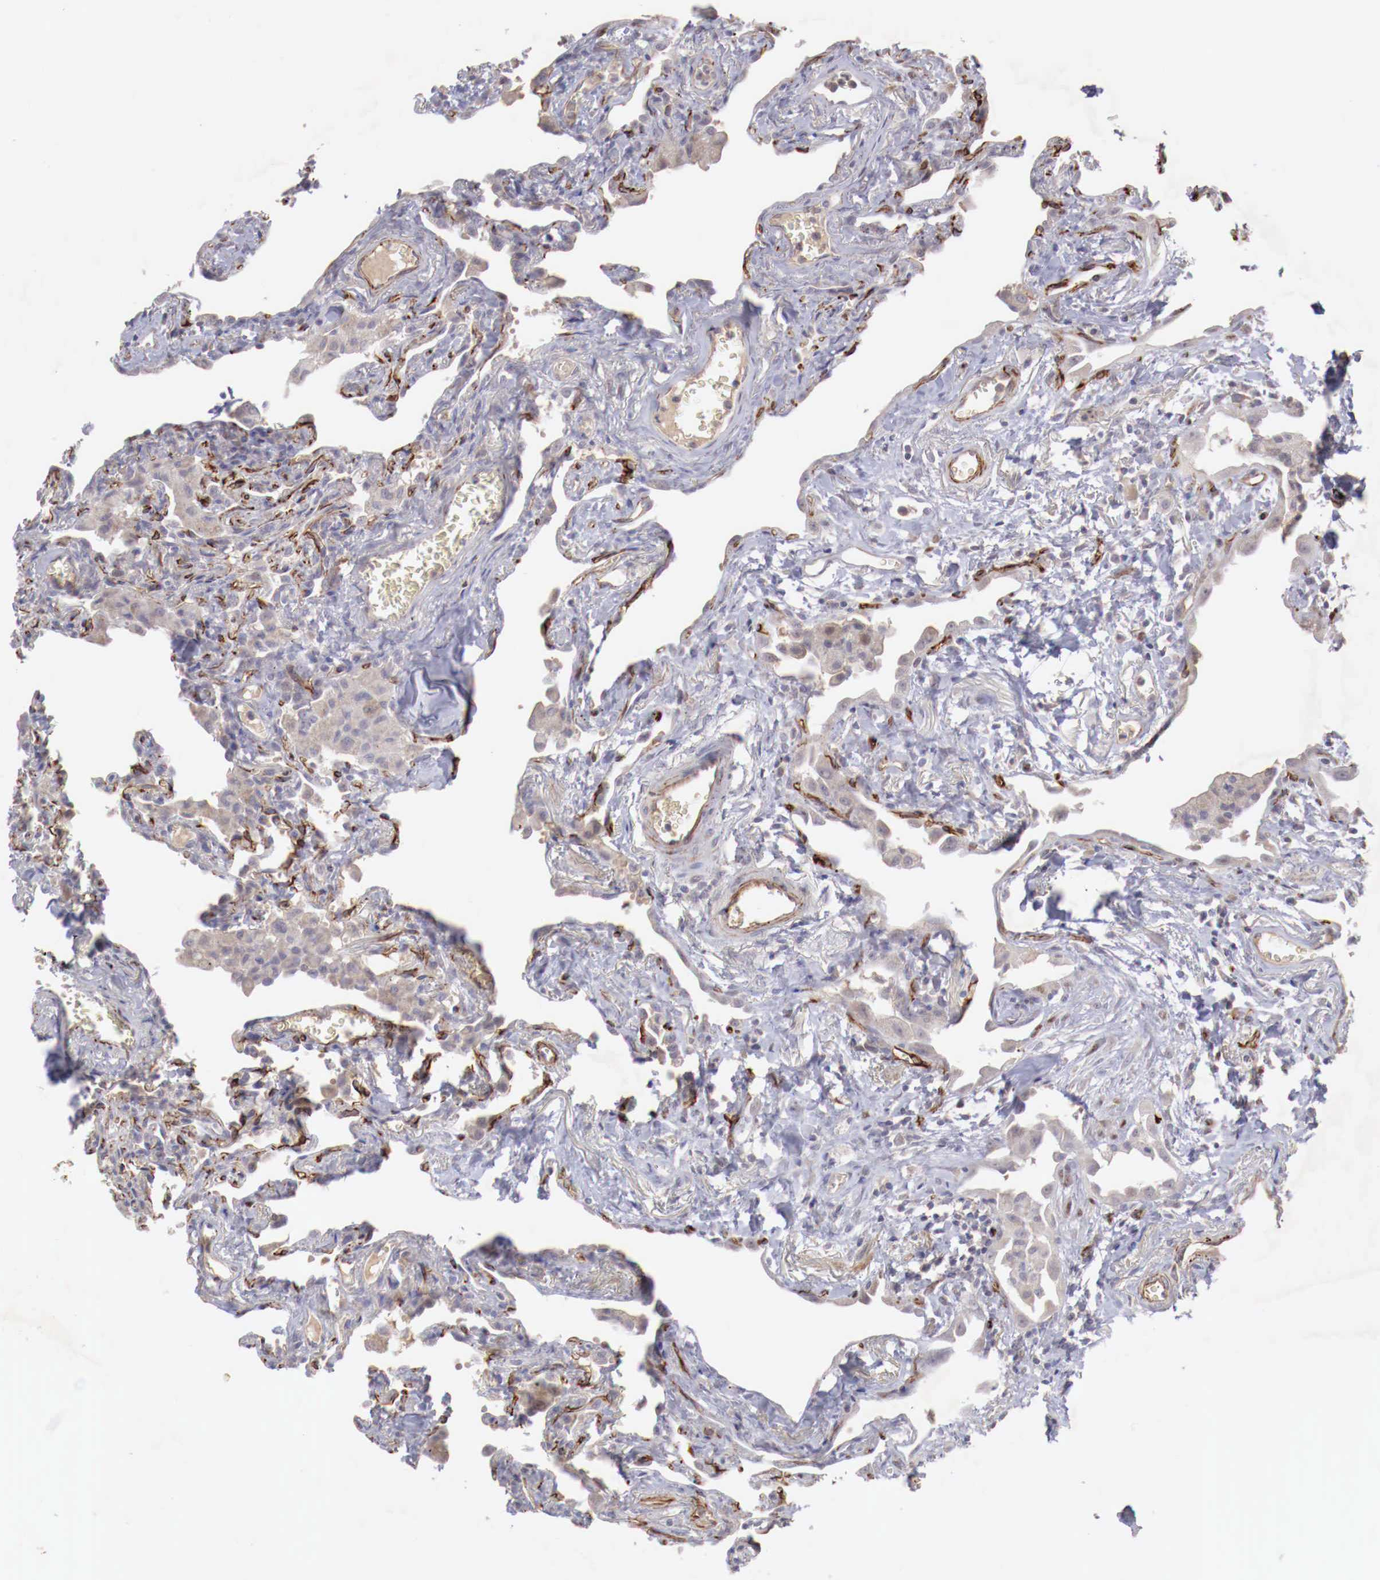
{"staining": {"intensity": "negative", "quantity": "none", "location": "none"}, "tissue": "lung", "cell_type": "Alveolar cells", "image_type": "normal", "snomed": [{"axis": "morphology", "description": "Normal tissue, NOS"}, {"axis": "topography", "description": "Lung"}], "caption": "This is an immunohistochemistry (IHC) photomicrograph of unremarkable human lung. There is no positivity in alveolar cells.", "gene": "WT1", "patient": {"sex": "male", "age": 73}}